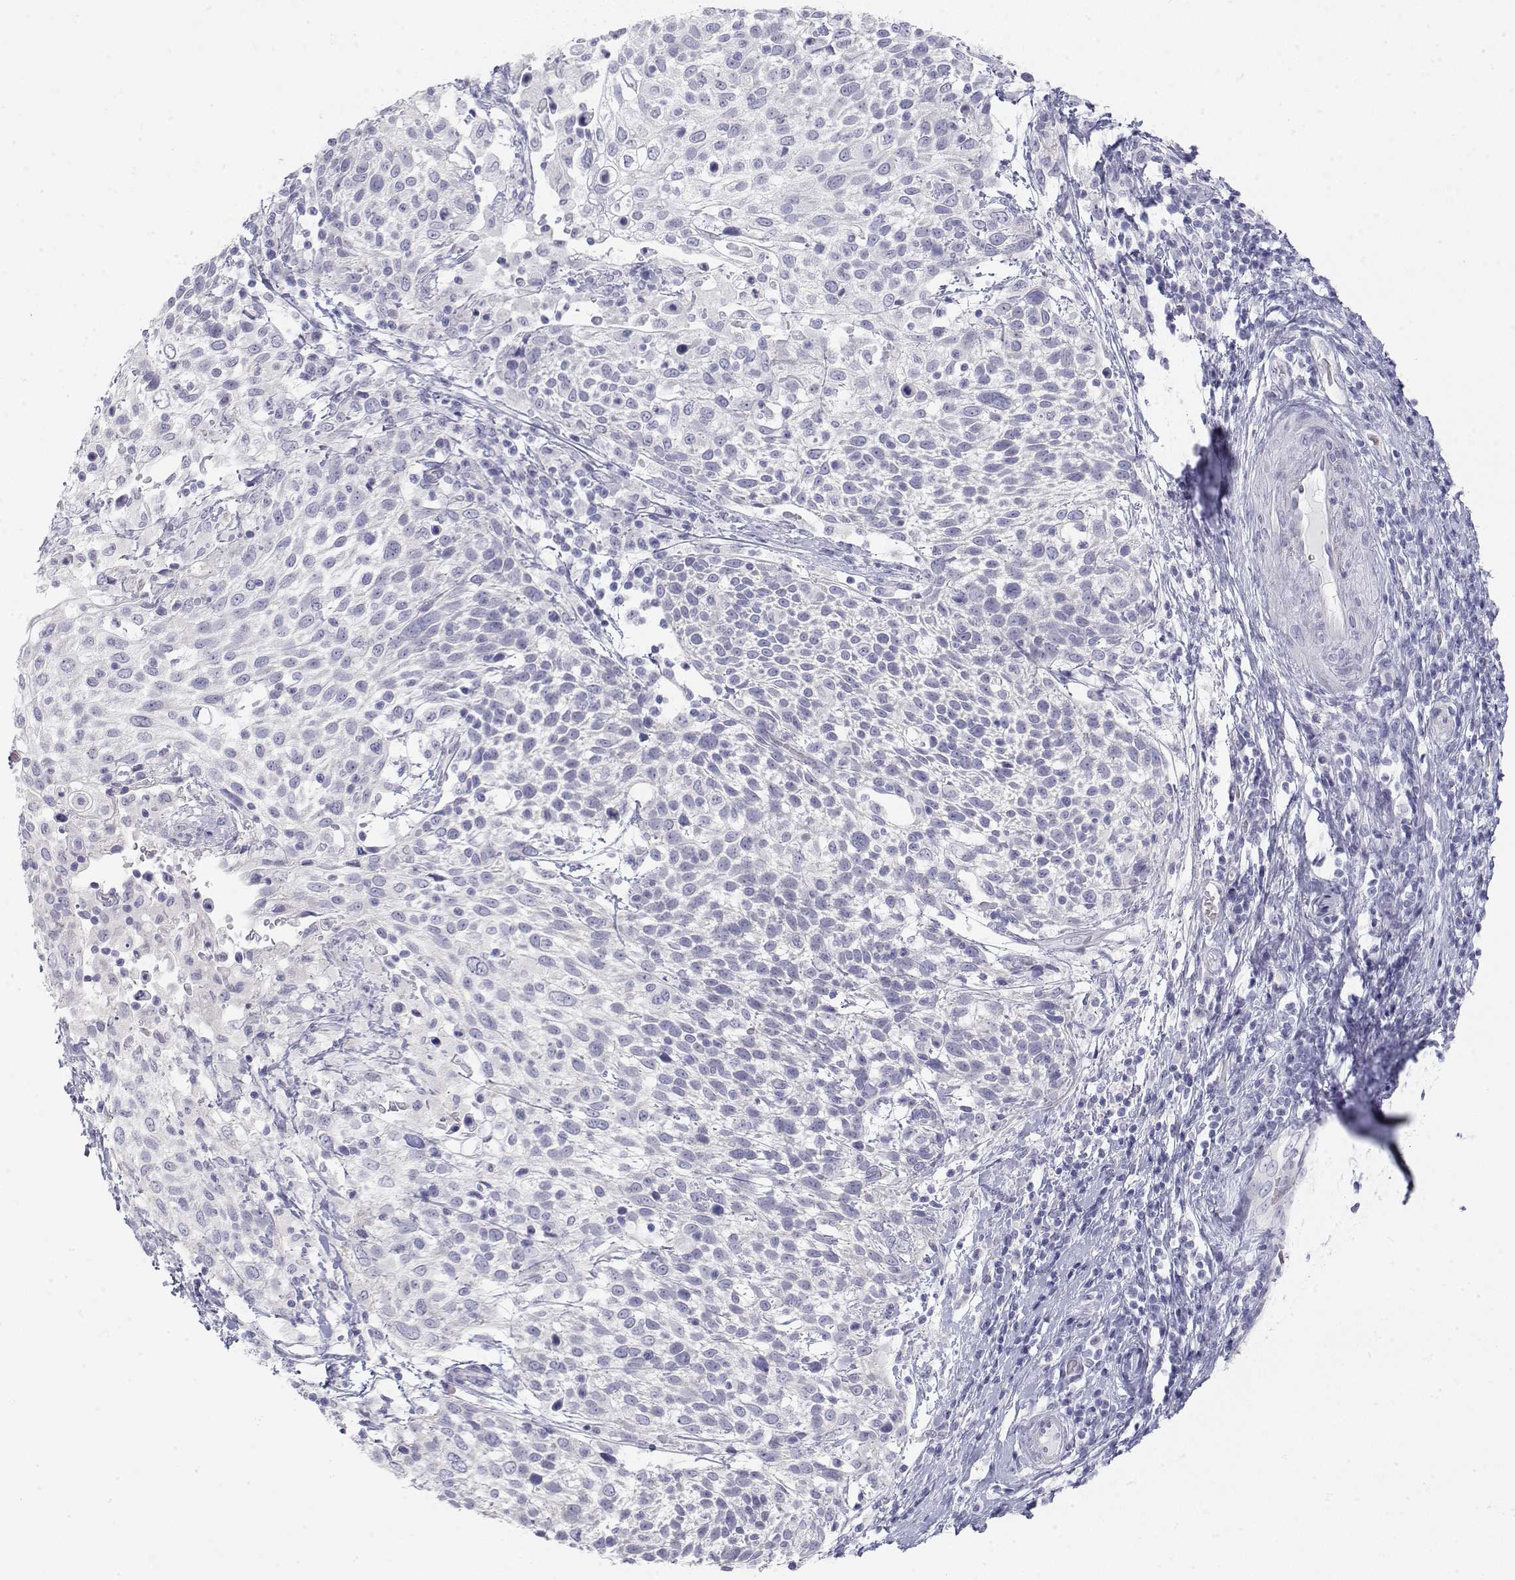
{"staining": {"intensity": "negative", "quantity": "none", "location": "none"}, "tissue": "cervical cancer", "cell_type": "Tumor cells", "image_type": "cancer", "snomed": [{"axis": "morphology", "description": "Squamous cell carcinoma, NOS"}, {"axis": "topography", "description": "Cervix"}], "caption": "IHC photomicrograph of cervical squamous cell carcinoma stained for a protein (brown), which exhibits no positivity in tumor cells.", "gene": "MISP", "patient": {"sex": "female", "age": 61}}